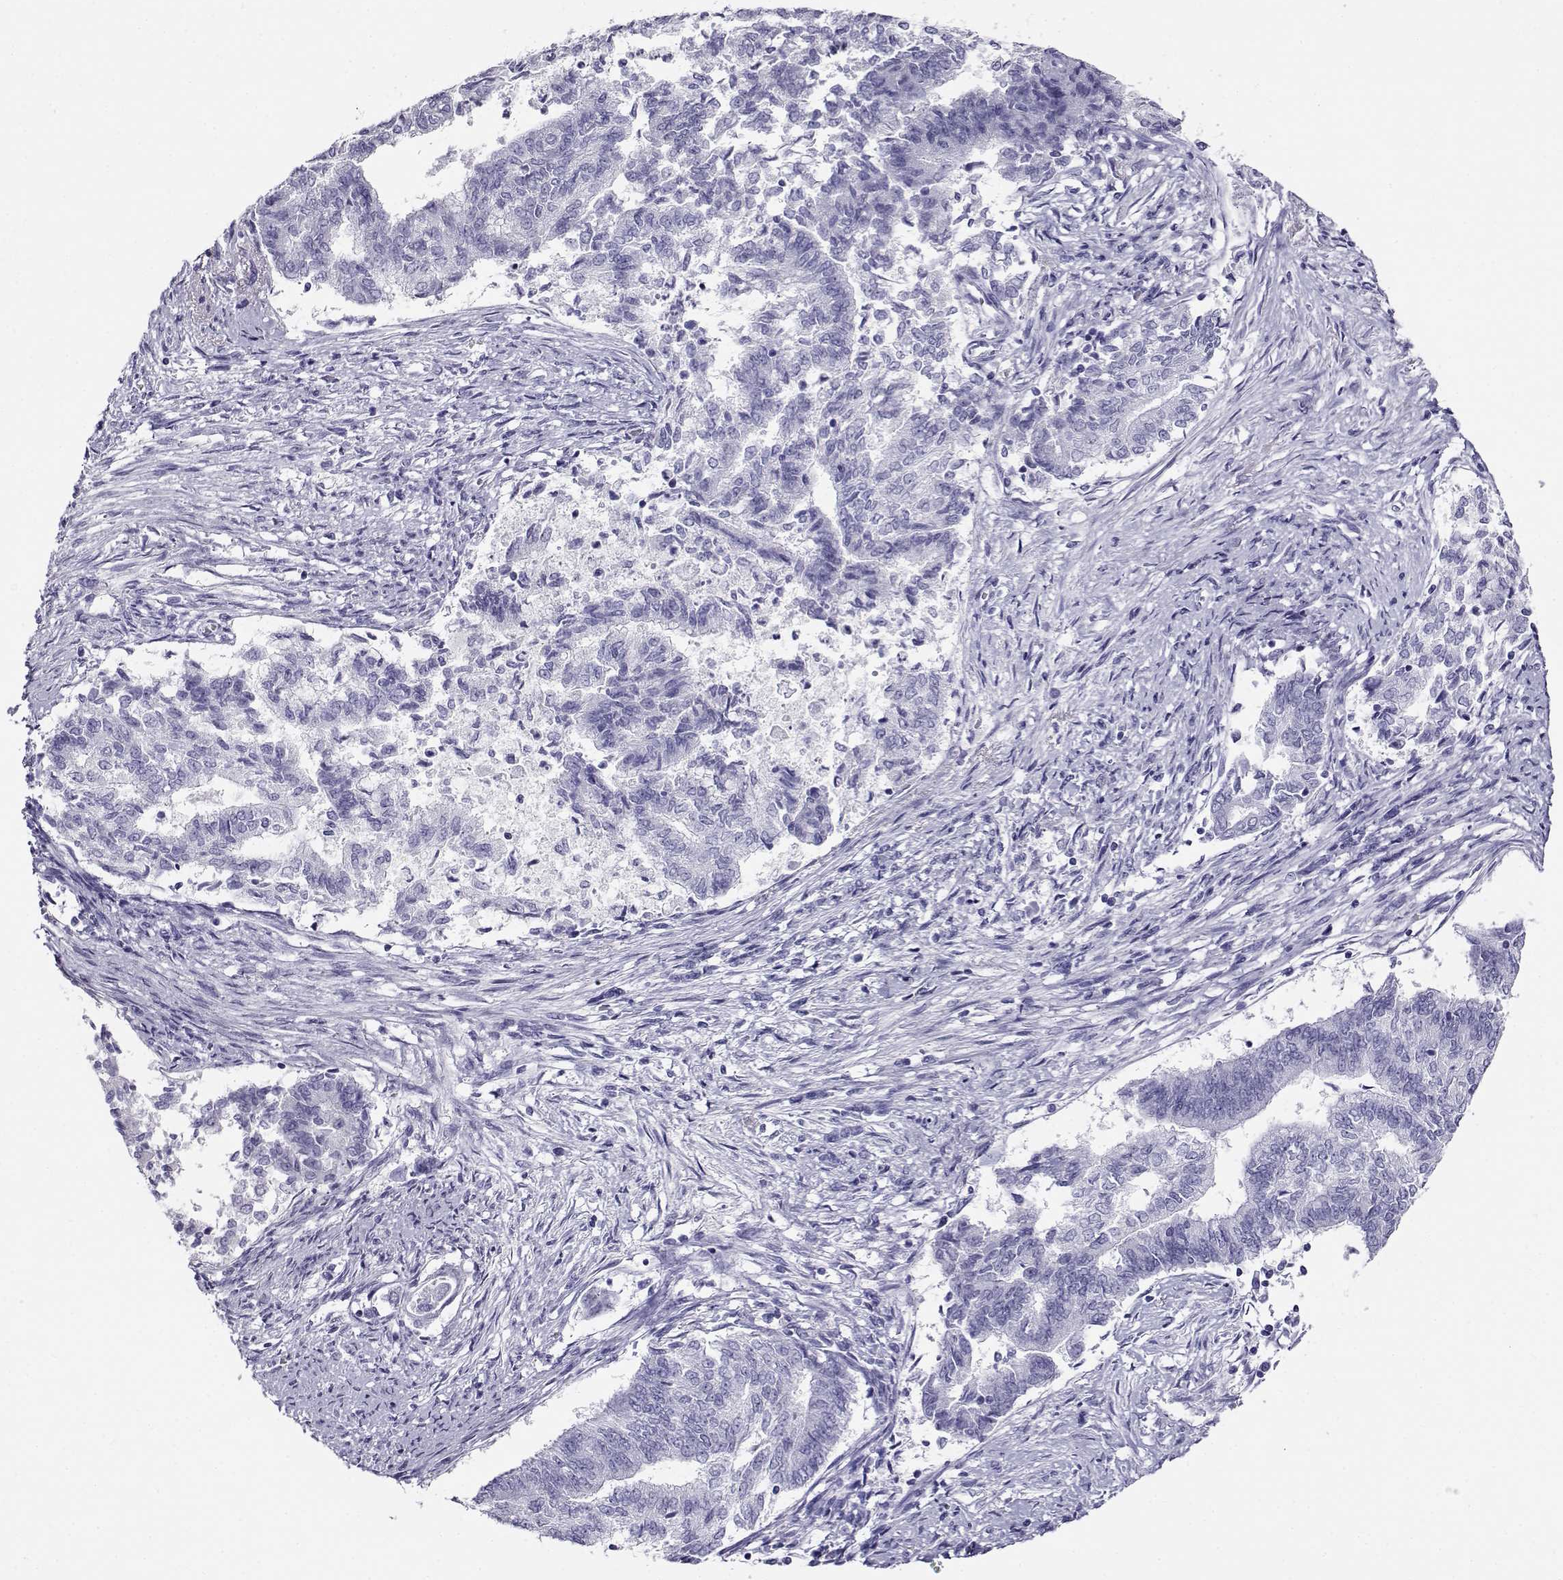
{"staining": {"intensity": "negative", "quantity": "none", "location": "none"}, "tissue": "endometrial cancer", "cell_type": "Tumor cells", "image_type": "cancer", "snomed": [{"axis": "morphology", "description": "Adenocarcinoma, NOS"}, {"axis": "topography", "description": "Endometrium"}], "caption": "Immunohistochemistry (IHC) of human endometrial cancer shows no staining in tumor cells.", "gene": "CABS1", "patient": {"sex": "female", "age": 65}}